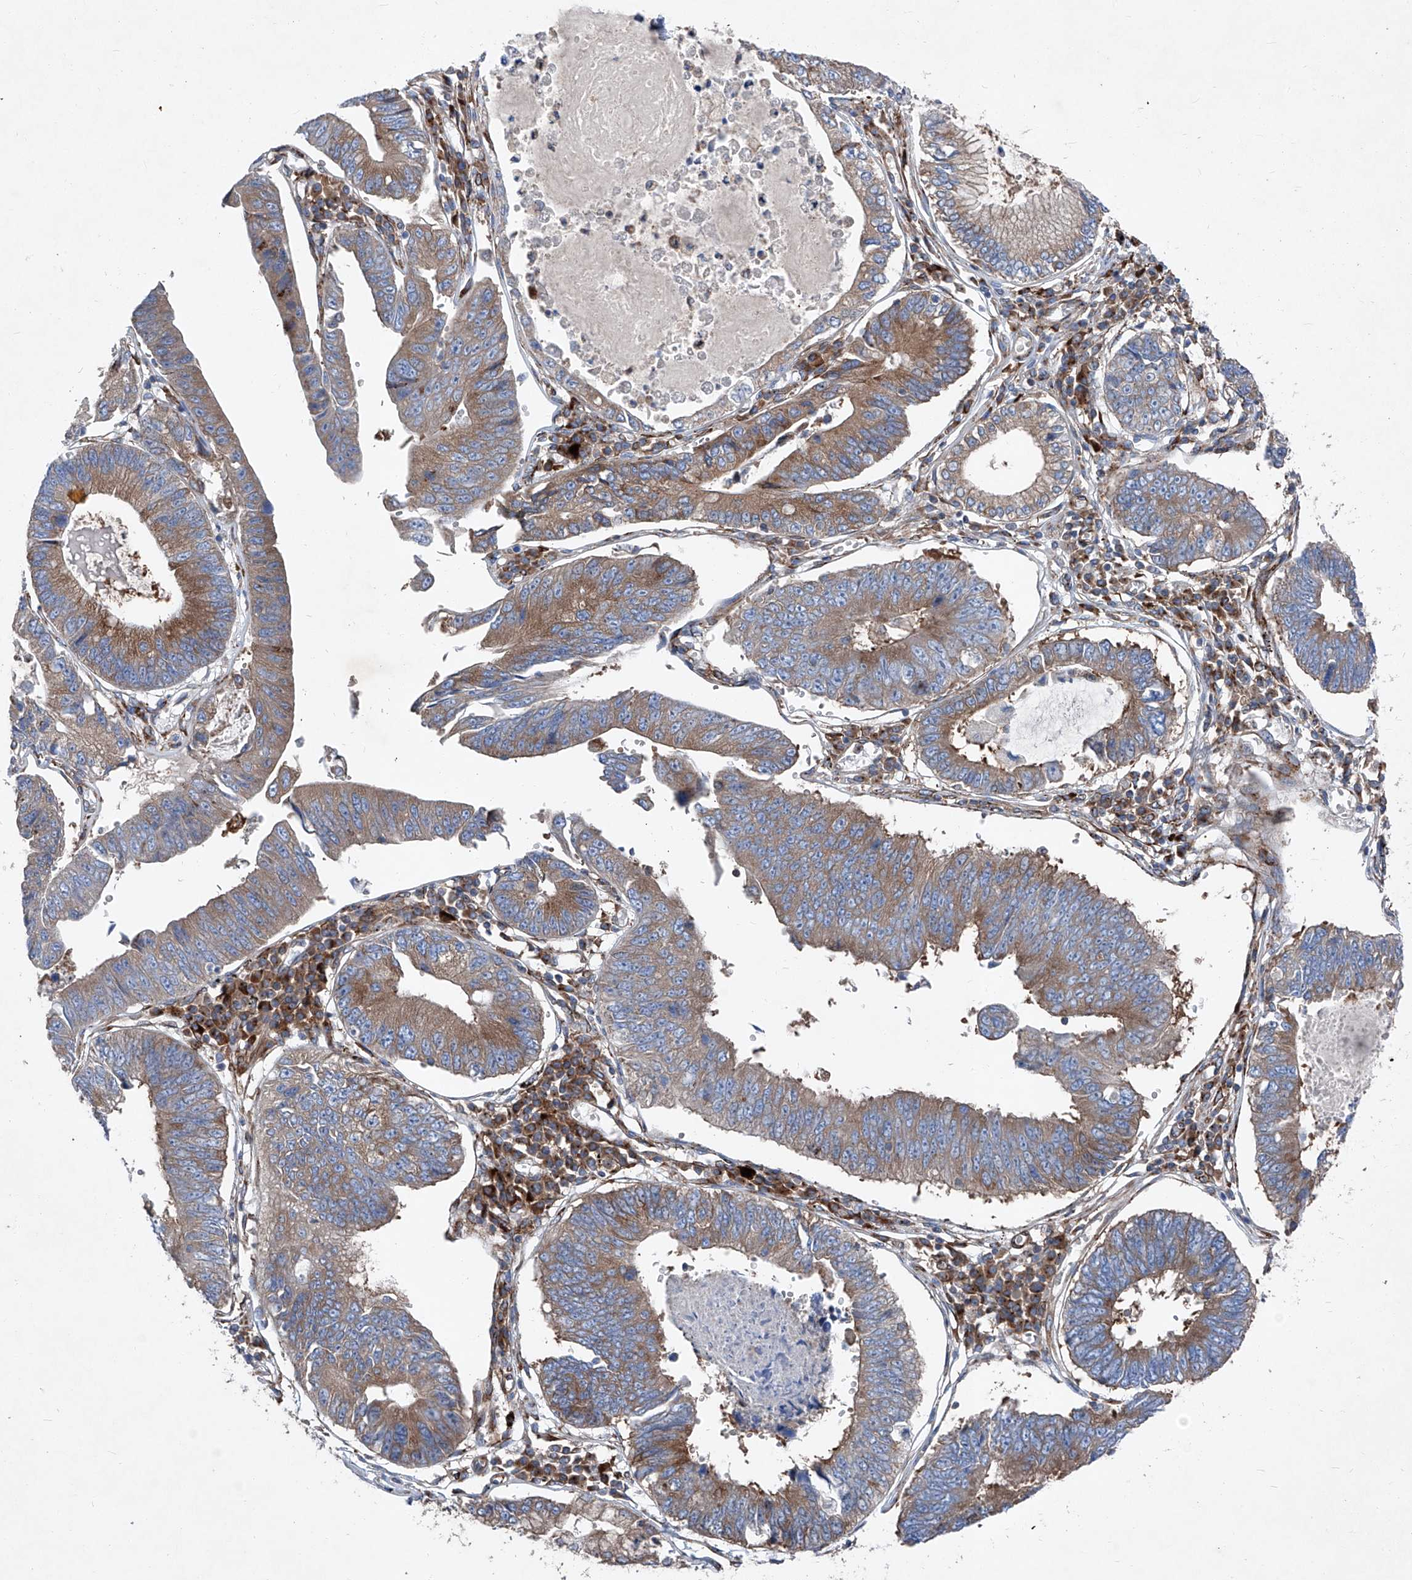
{"staining": {"intensity": "moderate", "quantity": ">75%", "location": "cytoplasmic/membranous"}, "tissue": "stomach cancer", "cell_type": "Tumor cells", "image_type": "cancer", "snomed": [{"axis": "morphology", "description": "Adenocarcinoma, NOS"}, {"axis": "topography", "description": "Stomach"}], "caption": "Tumor cells reveal moderate cytoplasmic/membranous positivity in about >75% of cells in stomach cancer. (IHC, brightfield microscopy, high magnification).", "gene": "IFI27", "patient": {"sex": "male", "age": 59}}